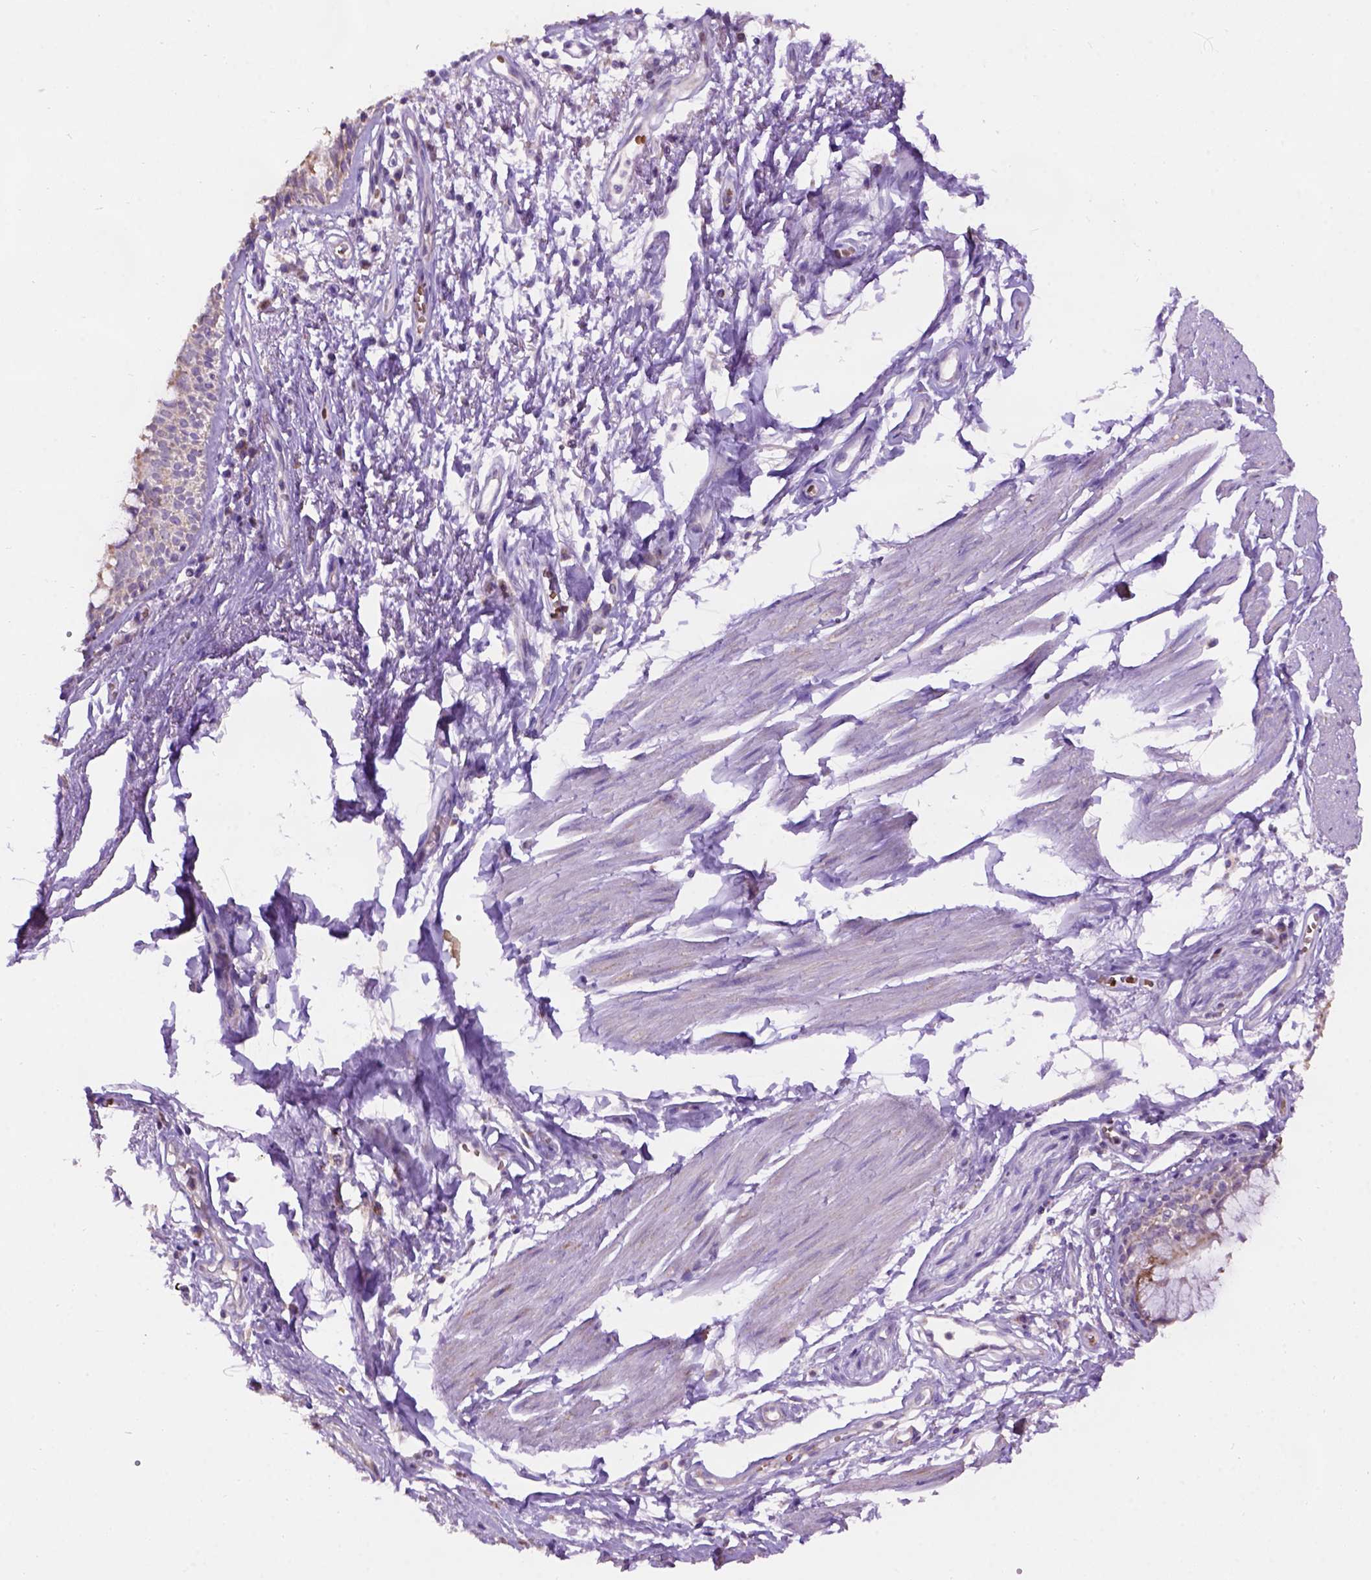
{"staining": {"intensity": "moderate", "quantity": "25%-75%", "location": "cytoplasmic/membranous"}, "tissue": "bronchus", "cell_type": "Respiratory epithelial cells", "image_type": "normal", "snomed": [{"axis": "morphology", "description": "Normal tissue, NOS"}, {"axis": "morphology", "description": "Squamous cell carcinoma, NOS"}, {"axis": "topography", "description": "Cartilage tissue"}, {"axis": "topography", "description": "Bronchus"}, {"axis": "topography", "description": "Lung"}], "caption": "Protein expression by immunohistochemistry displays moderate cytoplasmic/membranous staining in about 25%-75% of respiratory epithelial cells in unremarkable bronchus. The staining is performed using DAB brown chromogen to label protein expression. The nuclei are counter-stained blue using hematoxylin.", "gene": "L2HGDH", "patient": {"sex": "male", "age": 66}}